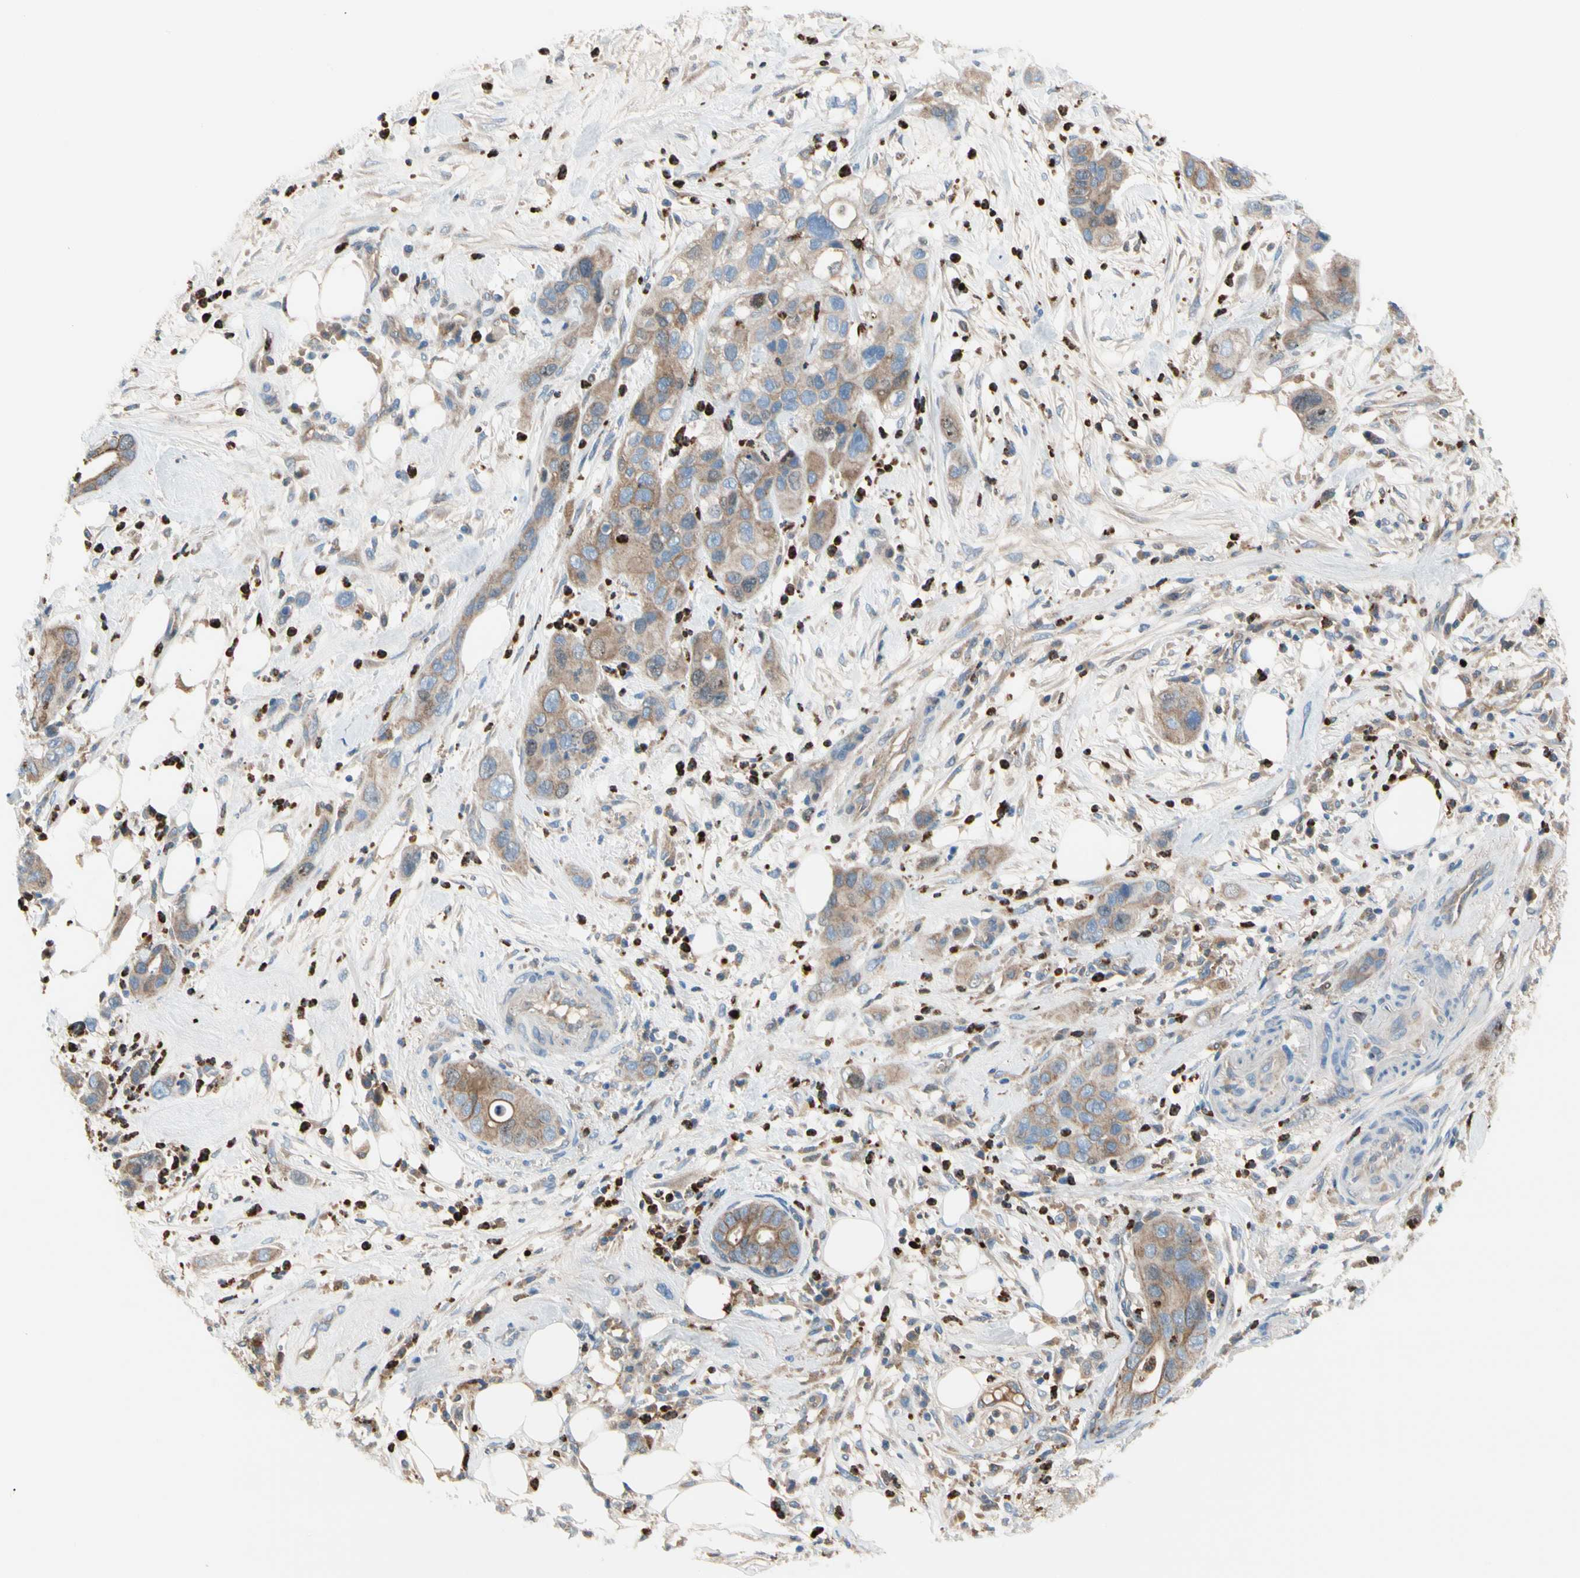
{"staining": {"intensity": "moderate", "quantity": ">75%", "location": "cytoplasmic/membranous"}, "tissue": "pancreatic cancer", "cell_type": "Tumor cells", "image_type": "cancer", "snomed": [{"axis": "morphology", "description": "Adenocarcinoma, NOS"}, {"axis": "topography", "description": "Pancreas"}], "caption": "Adenocarcinoma (pancreatic) was stained to show a protein in brown. There is medium levels of moderate cytoplasmic/membranous staining in about >75% of tumor cells.", "gene": "HJURP", "patient": {"sex": "female", "age": 71}}